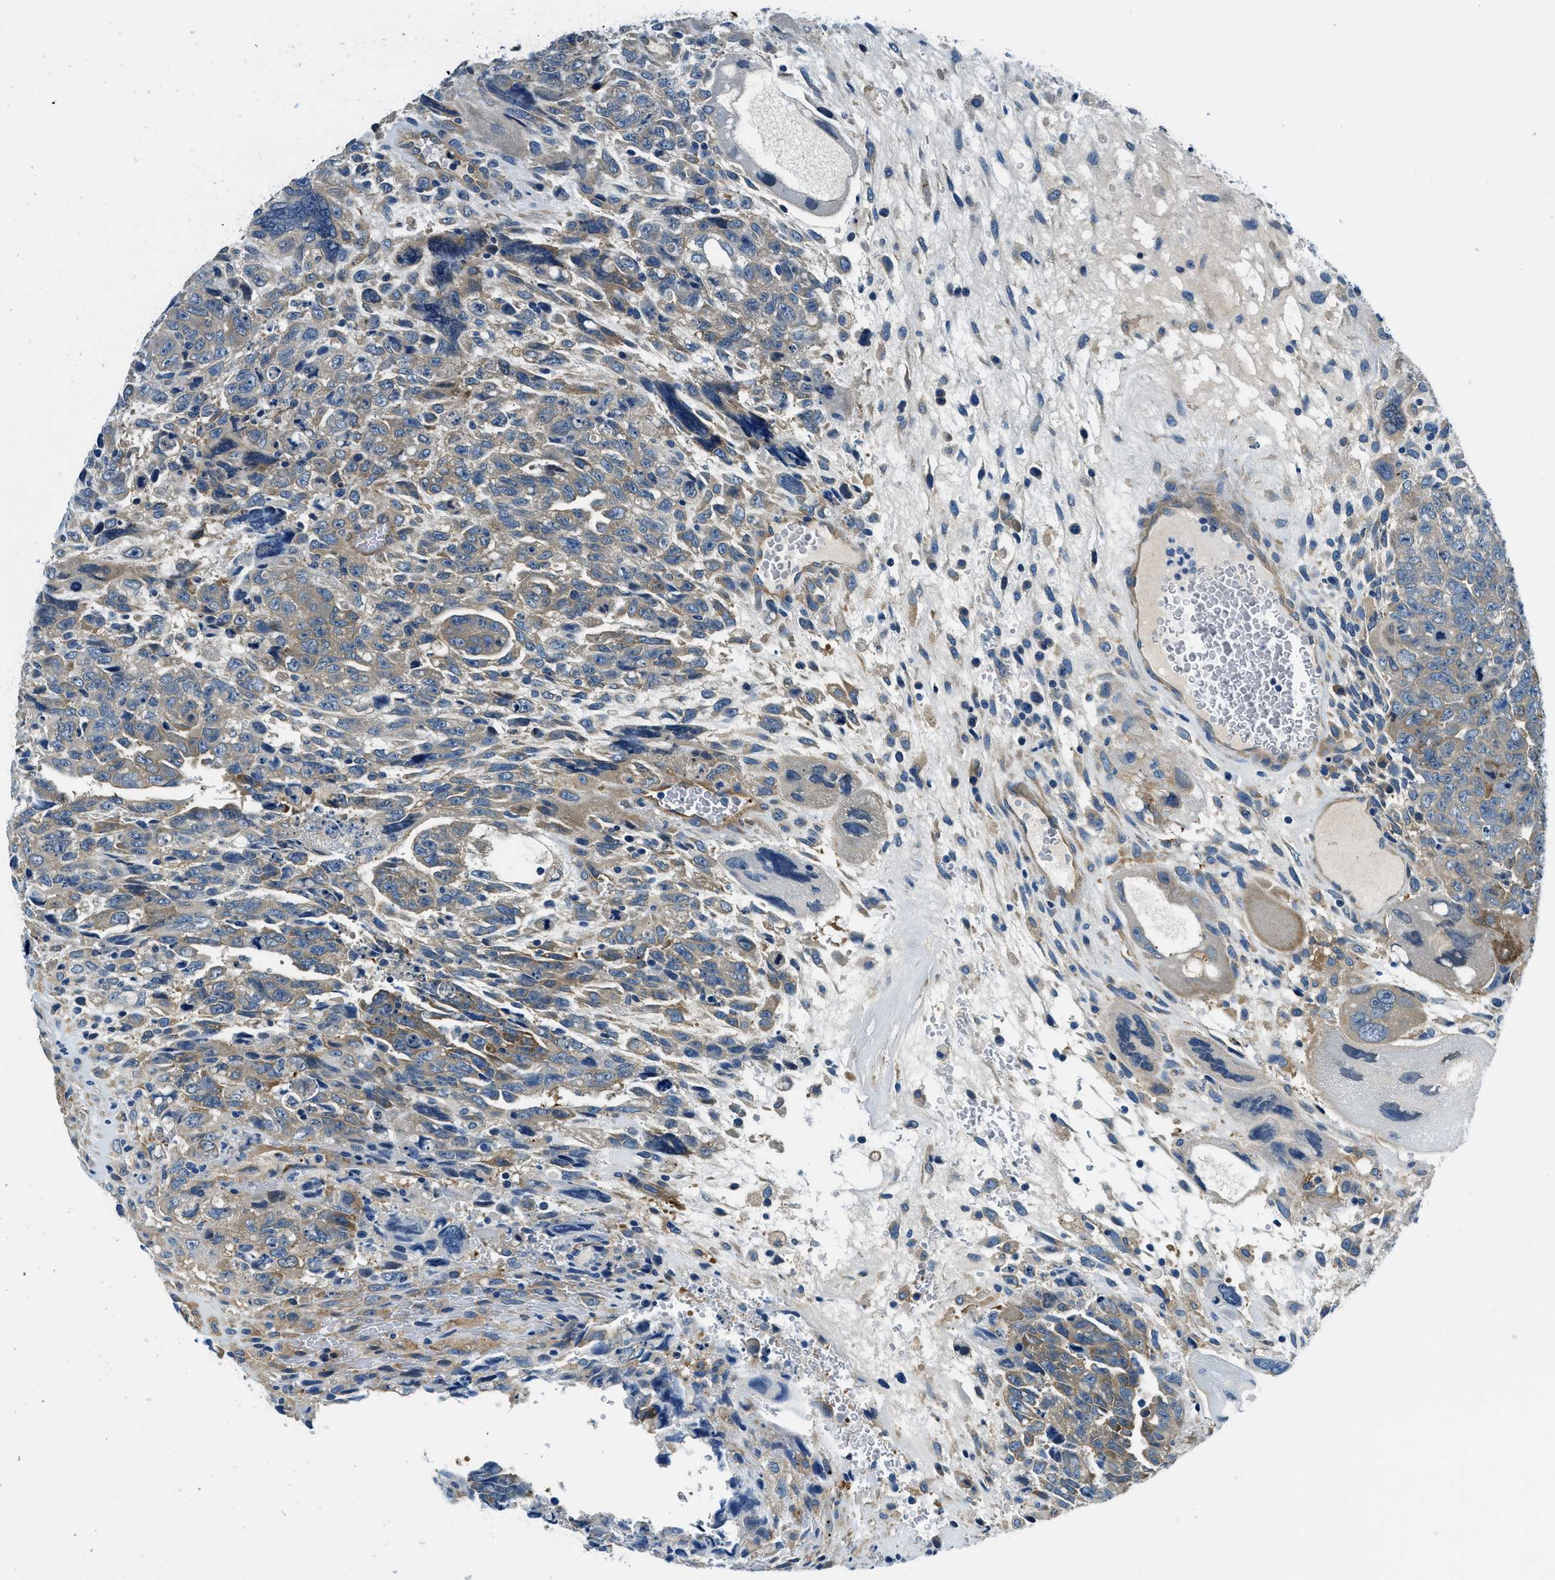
{"staining": {"intensity": "weak", "quantity": "25%-75%", "location": "cytoplasmic/membranous"}, "tissue": "testis cancer", "cell_type": "Tumor cells", "image_type": "cancer", "snomed": [{"axis": "morphology", "description": "Carcinoma, Embryonal, NOS"}, {"axis": "topography", "description": "Testis"}], "caption": "Protein expression analysis of human testis cancer (embryonal carcinoma) reveals weak cytoplasmic/membranous staining in about 25%-75% of tumor cells.", "gene": "TWF1", "patient": {"sex": "male", "age": 28}}